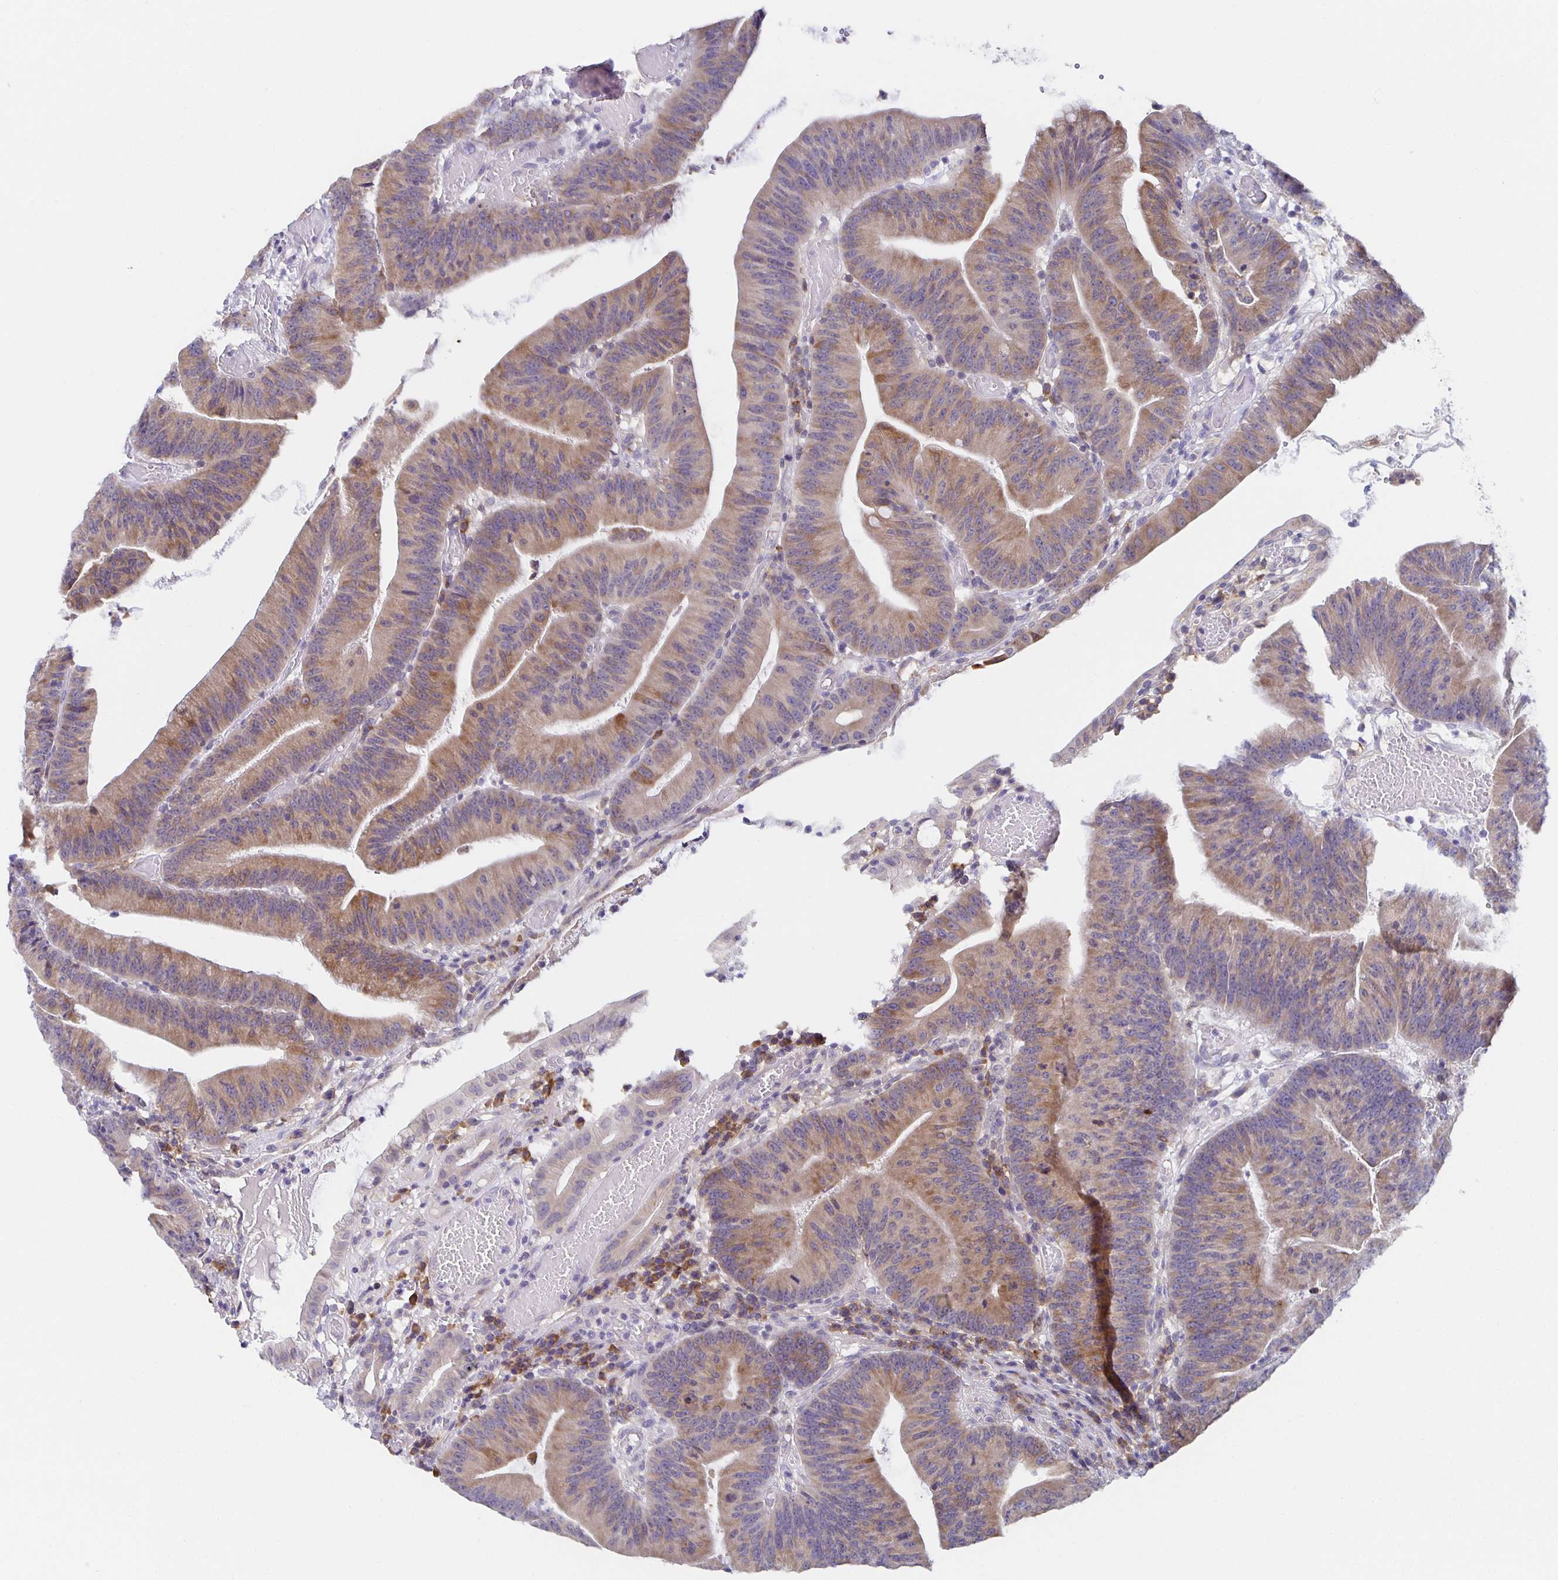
{"staining": {"intensity": "weak", "quantity": ">75%", "location": "cytoplasmic/membranous"}, "tissue": "colorectal cancer", "cell_type": "Tumor cells", "image_type": "cancer", "snomed": [{"axis": "morphology", "description": "Adenocarcinoma, NOS"}, {"axis": "topography", "description": "Colon"}], "caption": "This is a micrograph of immunohistochemistry staining of colorectal cancer (adenocarcinoma), which shows weak staining in the cytoplasmic/membranous of tumor cells.", "gene": "BAD", "patient": {"sex": "female", "age": 78}}